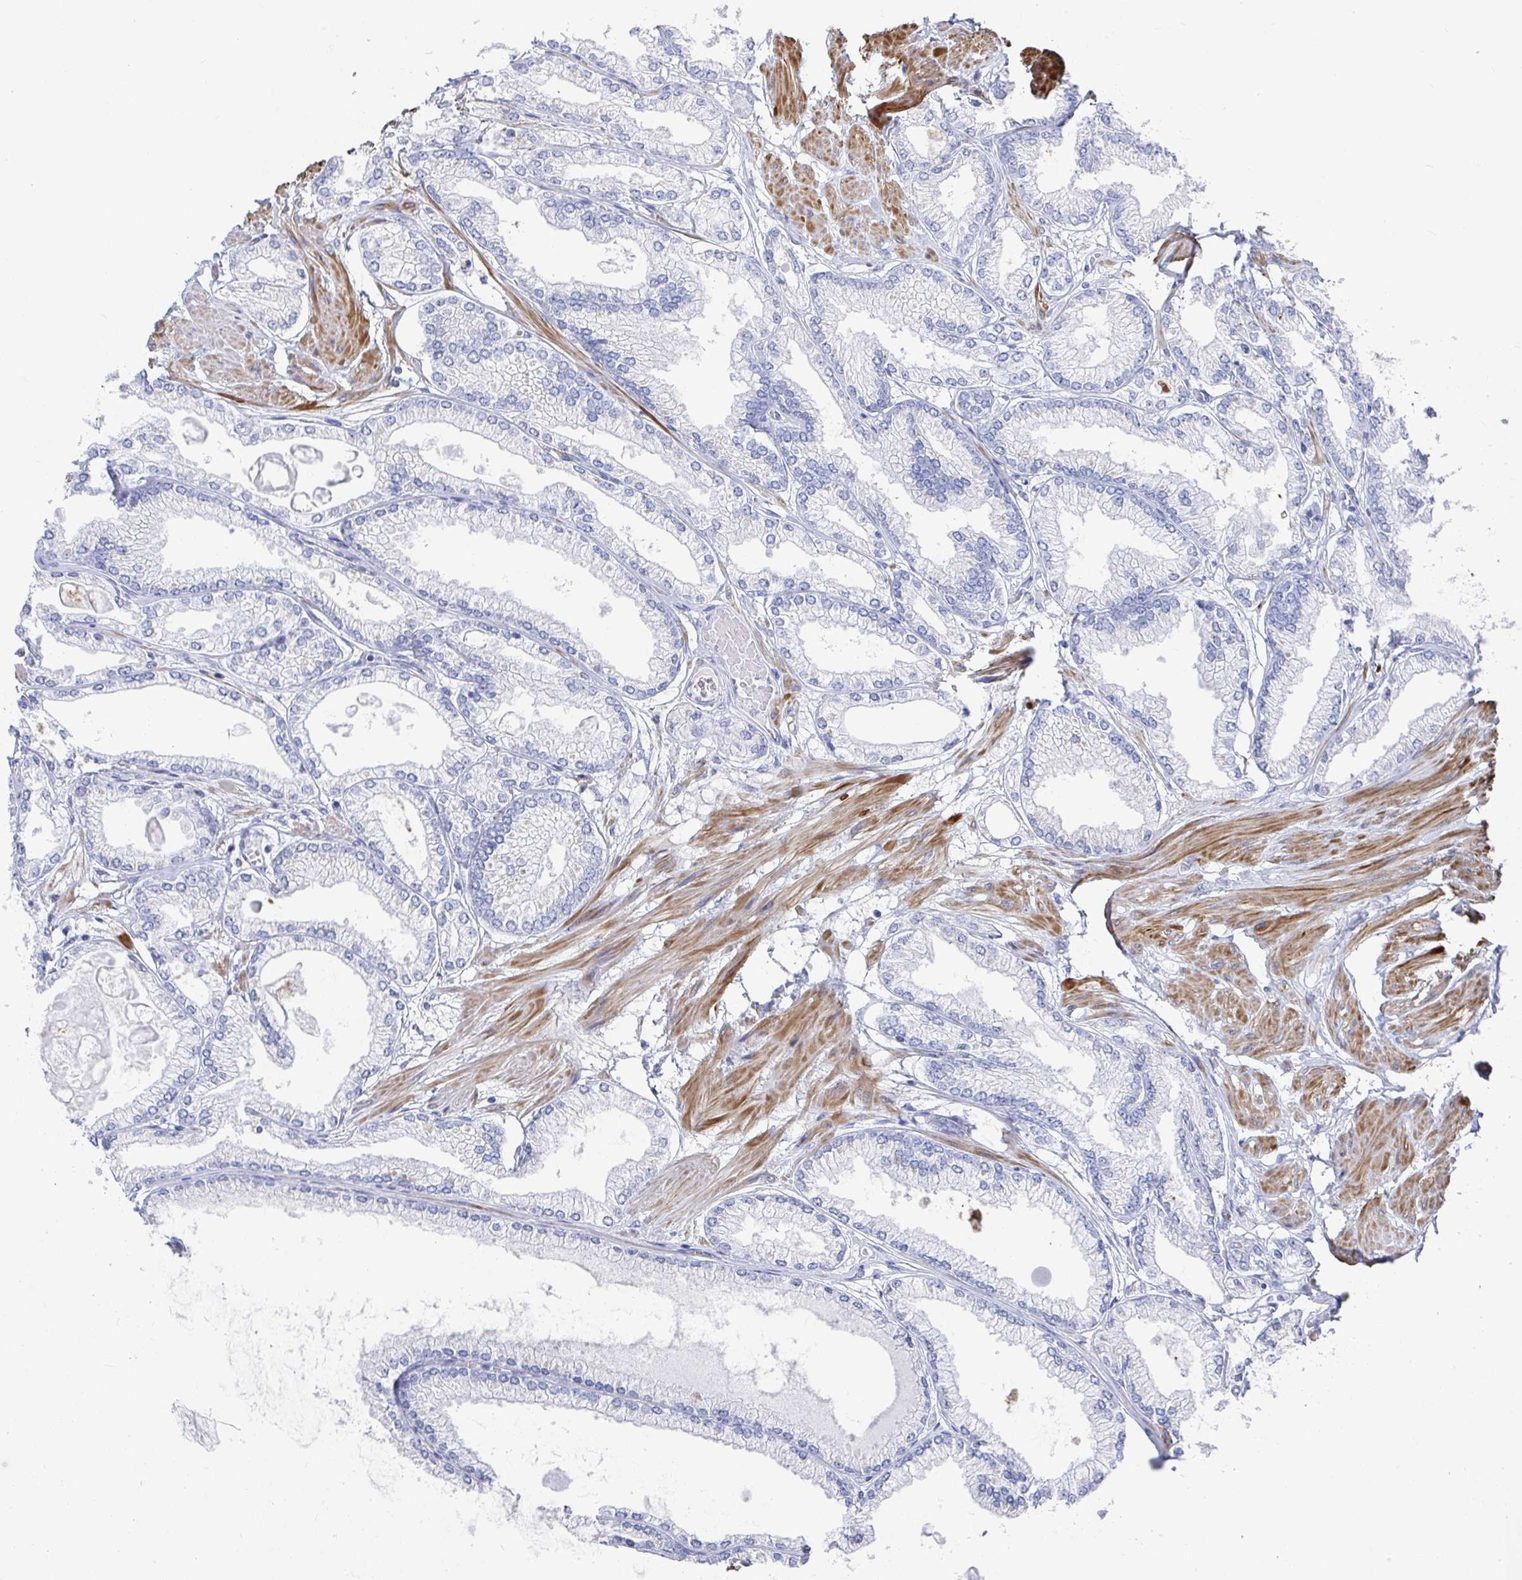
{"staining": {"intensity": "negative", "quantity": "none", "location": "none"}, "tissue": "prostate cancer", "cell_type": "Tumor cells", "image_type": "cancer", "snomed": [{"axis": "morphology", "description": "Adenocarcinoma, High grade"}, {"axis": "topography", "description": "Prostate"}], "caption": "Immunohistochemical staining of prostate cancer reveals no significant expression in tumor cells.", "gene": "ZFP82", "patient": {"sex": "male", "age": 68}}